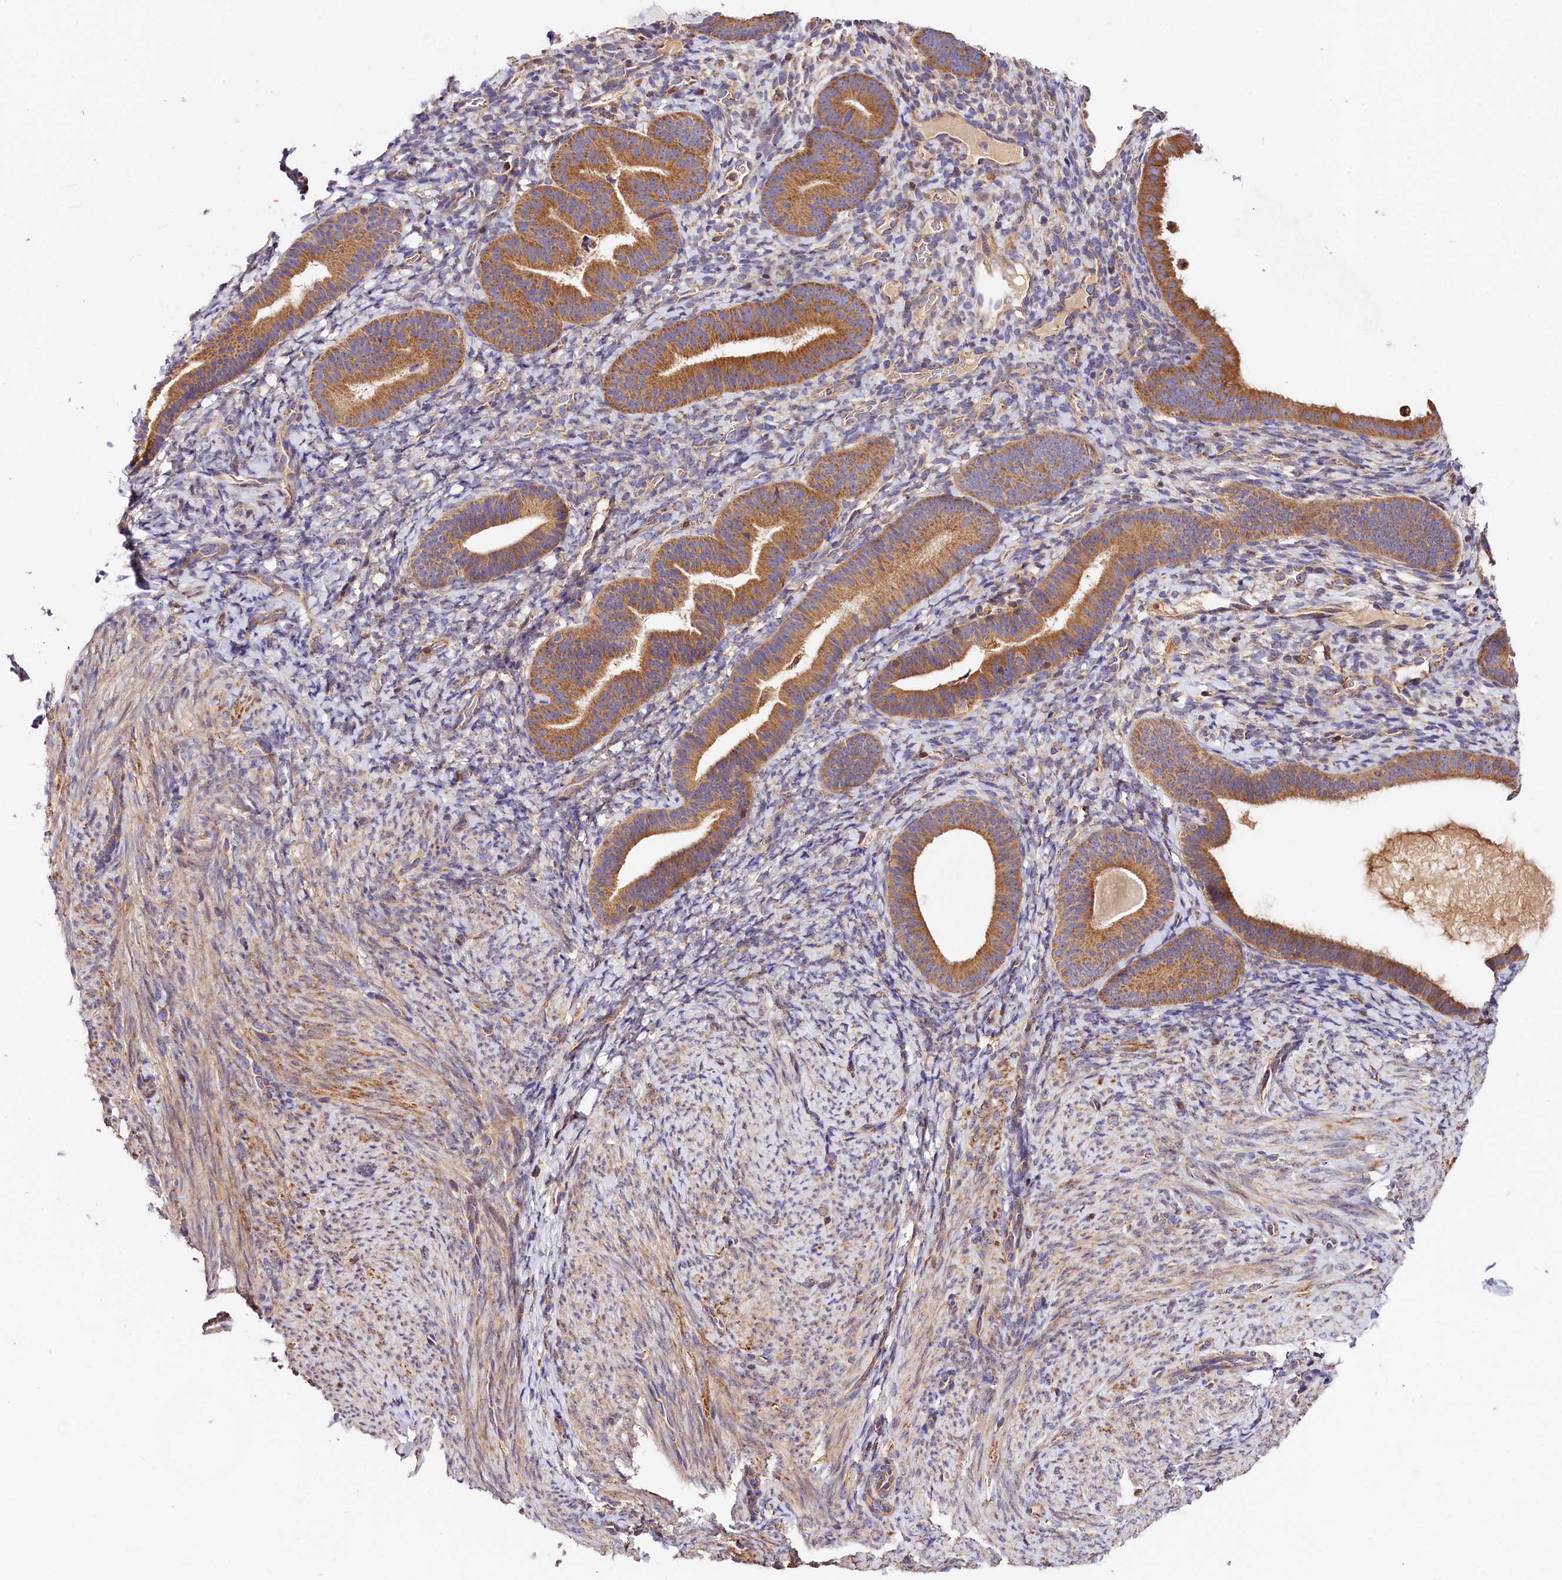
{"staining": {"intensity": "weak", "quantity": "<25%", "location": "cytoplasmic/membranous"}, "tissue": "endometrium", "cell_type": "Cells in endometrial stroma", "image_type": "normal", "snomed": [{"axis": "morphology", "description": "Normal tissue, NOS"}, {"axis": "topography", "description": "Endometrium"}], "caption": "Protein analysis of unremarkable endometrium exhibits no significant staining in cells in endometrial stroma.", "gene": "KPTN", "patient": {"sex": "female", "age": 65}}